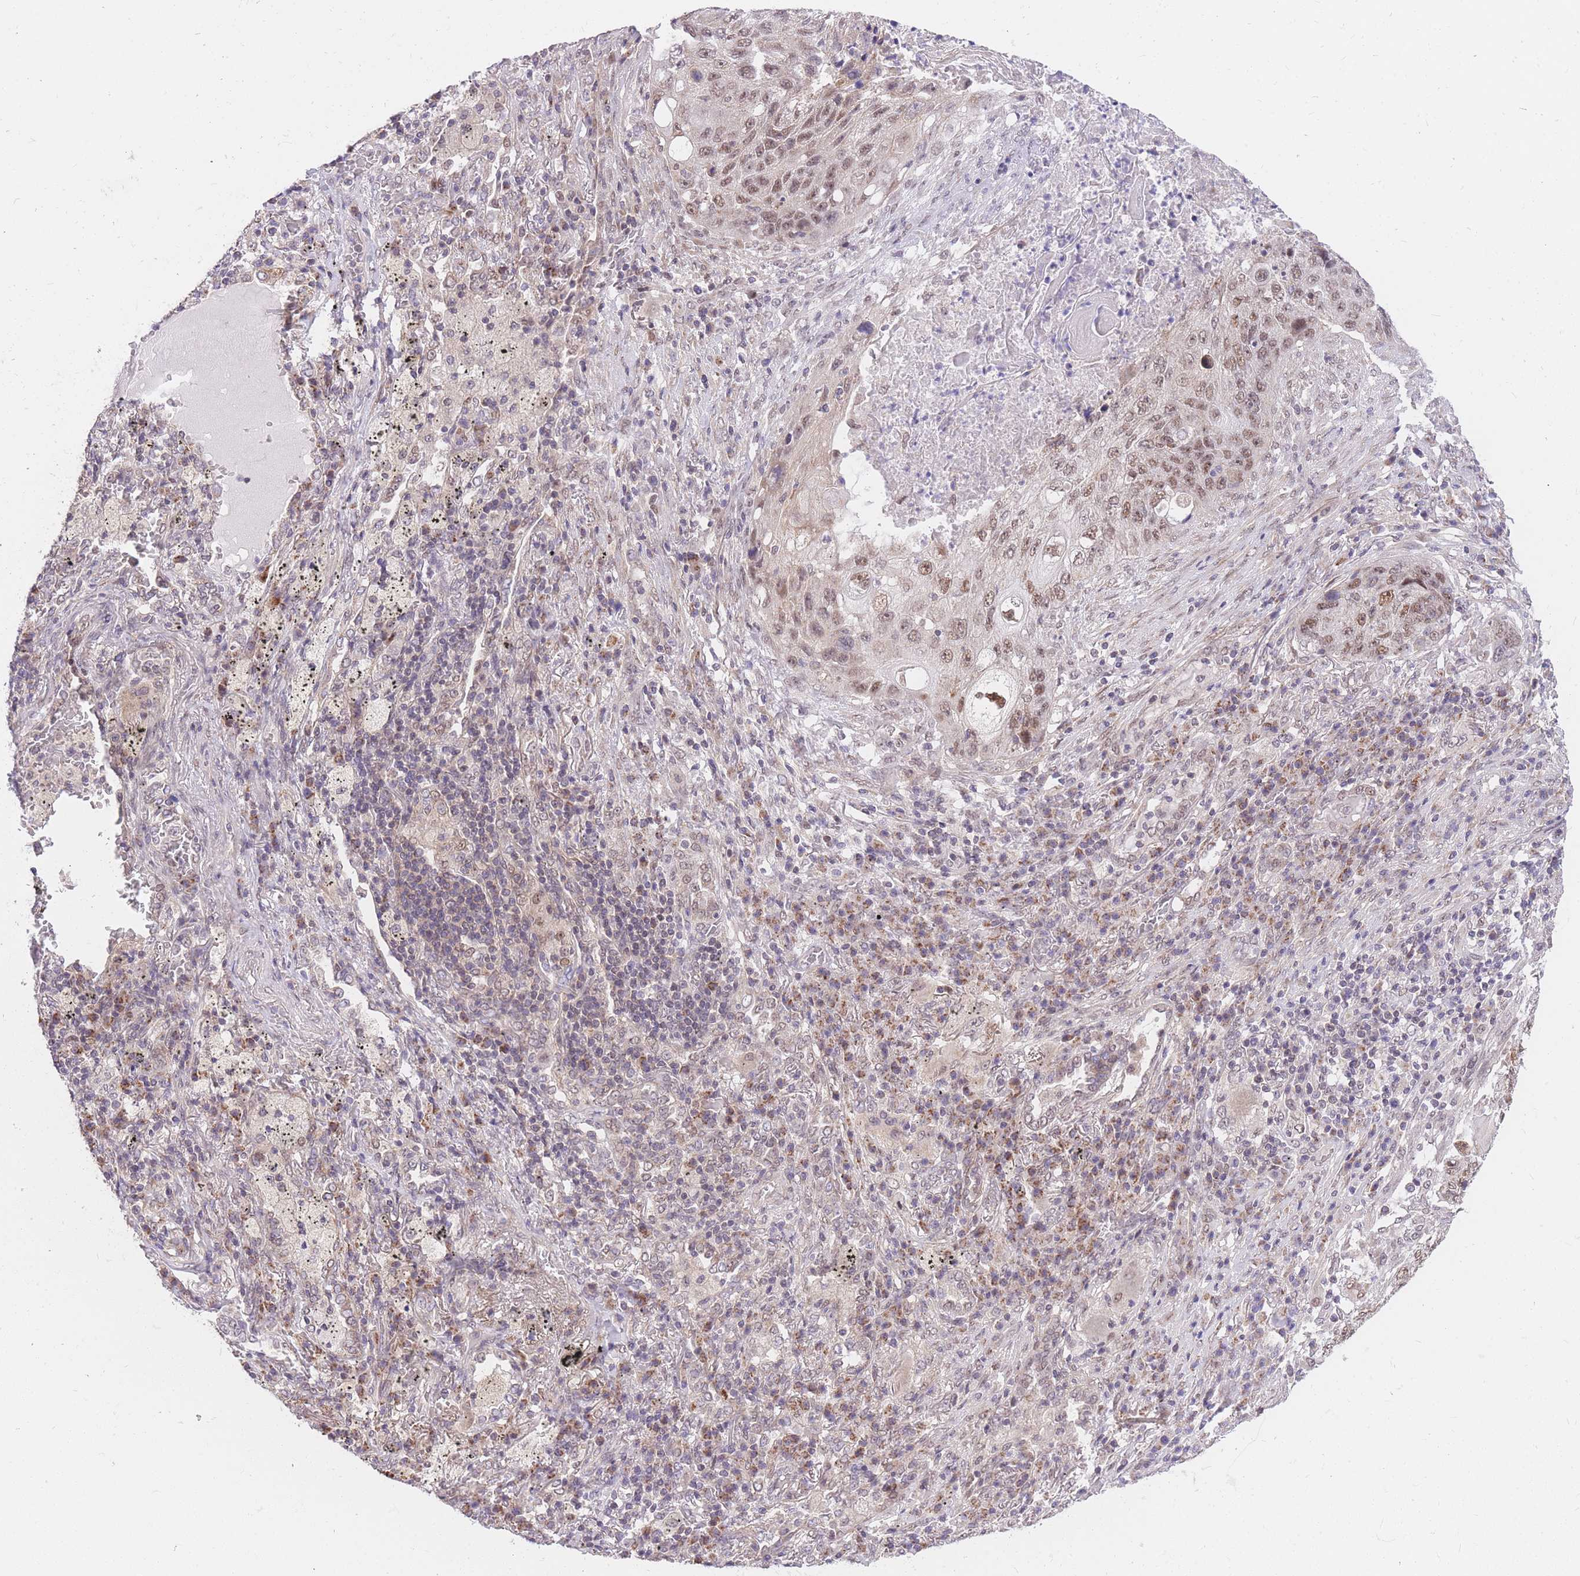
{"staining": {"intensity": "weak", "quantity": ">75%", "location": "nuclear"}, "tissue": "lung cancer", "cell_type": "Tumor cells", "image_type": "cancer", "snomed": [{"axis": "morphology", "description": "Squamous cell carcinoma, NOS"}, {"axis": "topography", "description": "Lung"}], "caption": "Brown immunohistochemical staining in human lung cancer (squamous cell carcinoma) reveals weak nuclear expression in about >75% of tumor cells.", "gene": "MINDY2", "patient": {"sex": "female", "age": 63}}